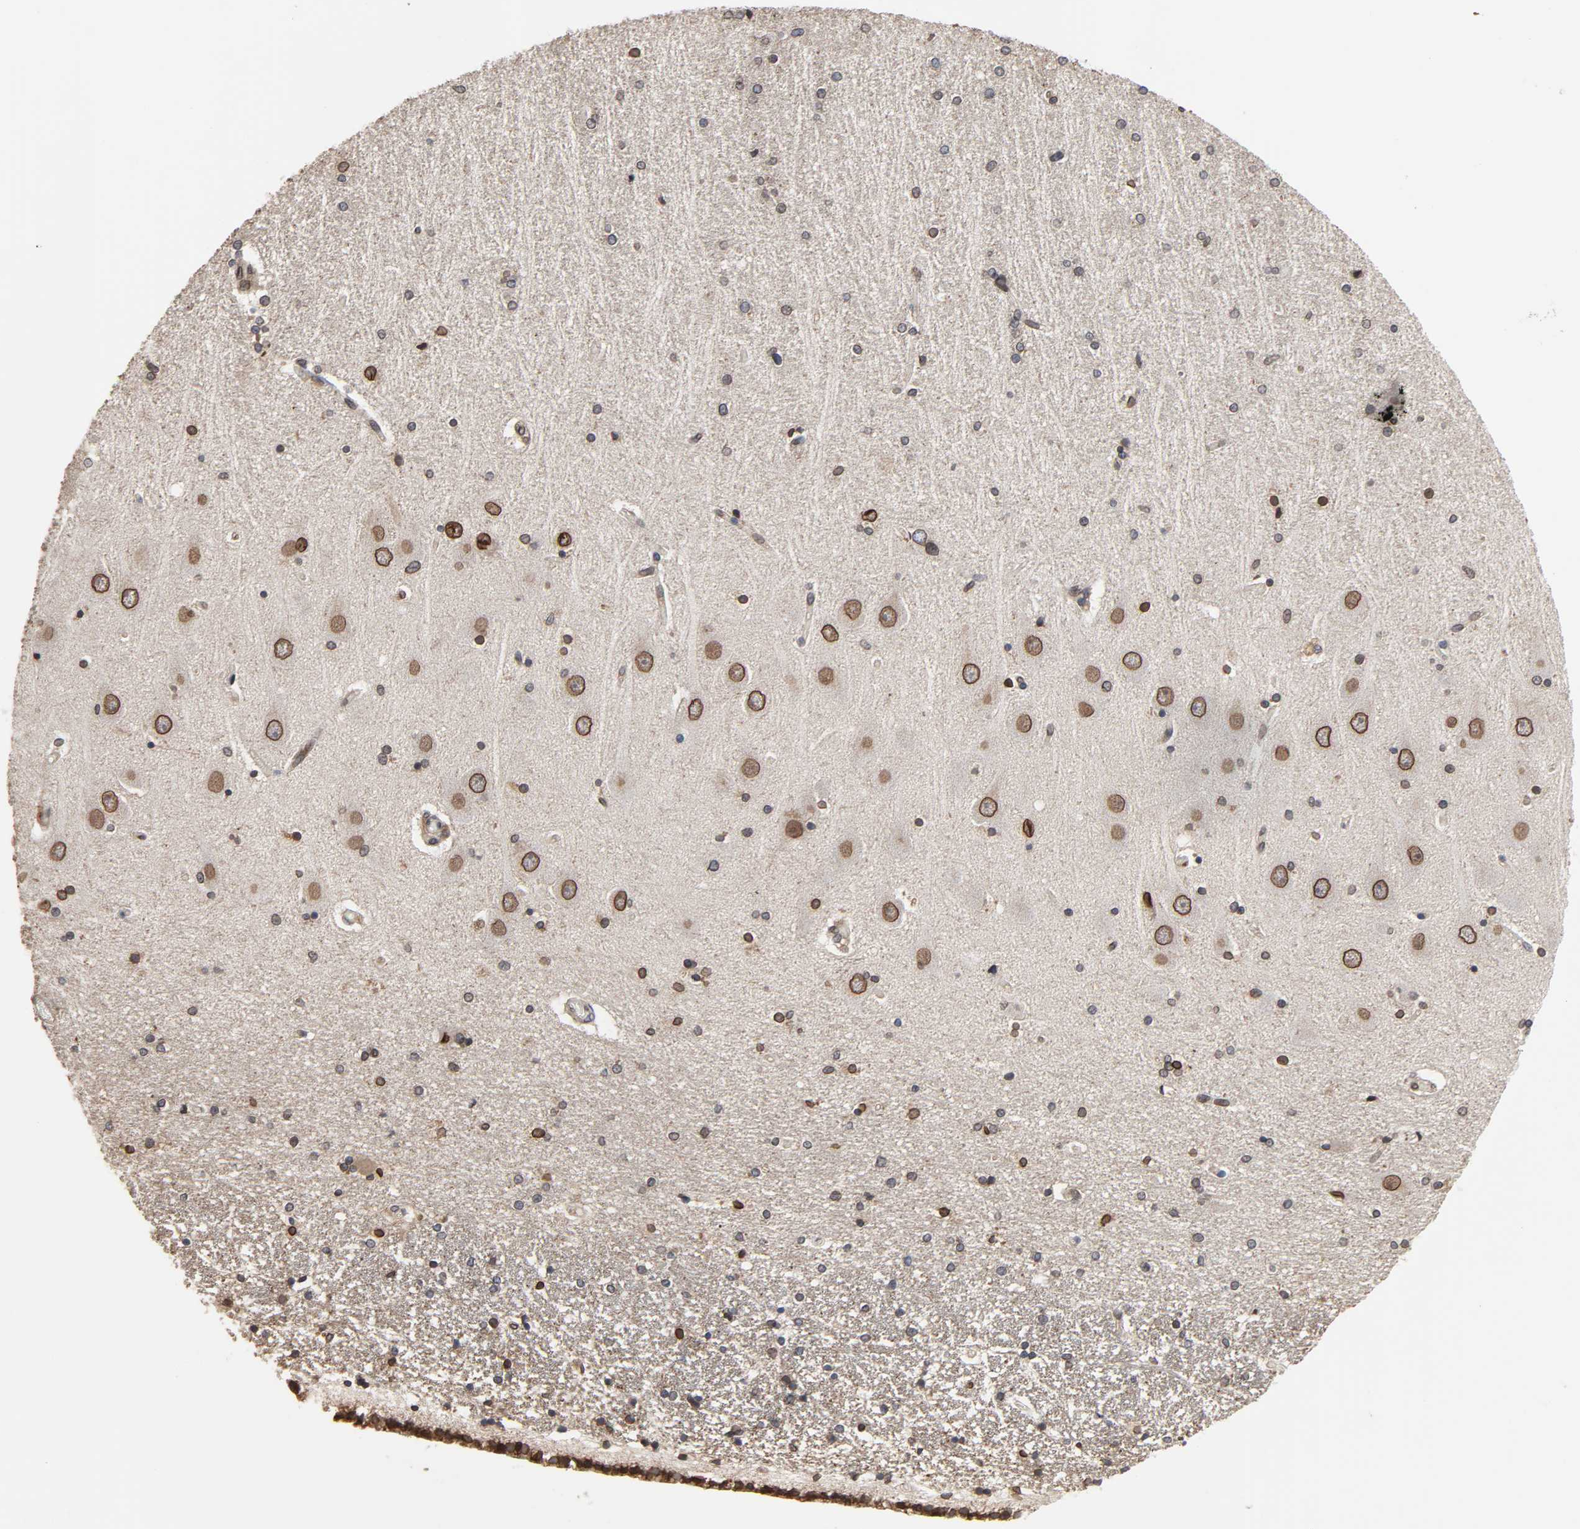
{"staining": {"intensity": "moderate", "quantity": "<25%", "location": "cytoplasmic/membranous,nuclear"}, "tissue": "hippocampus", "cell_type": "Glial cells", "image_type": "normal", "snomed": [{"axis": "morphology", "description": "Normal tissue, NOS"}, {"axis": "topography", "description": "Hippocampus"}], "caption": "Immunohistochemical staining of normal hippocampus reveals moderate cytoplasmic/membranous,nuclear protein staining in about <25% of glial cells. (Stains: DAB in brown, nuclei in blue, Microscopy: brightfield microscopy at high magnification).", "gene": "CCDC175", "patient": {"sex": "female", "age": 54}}